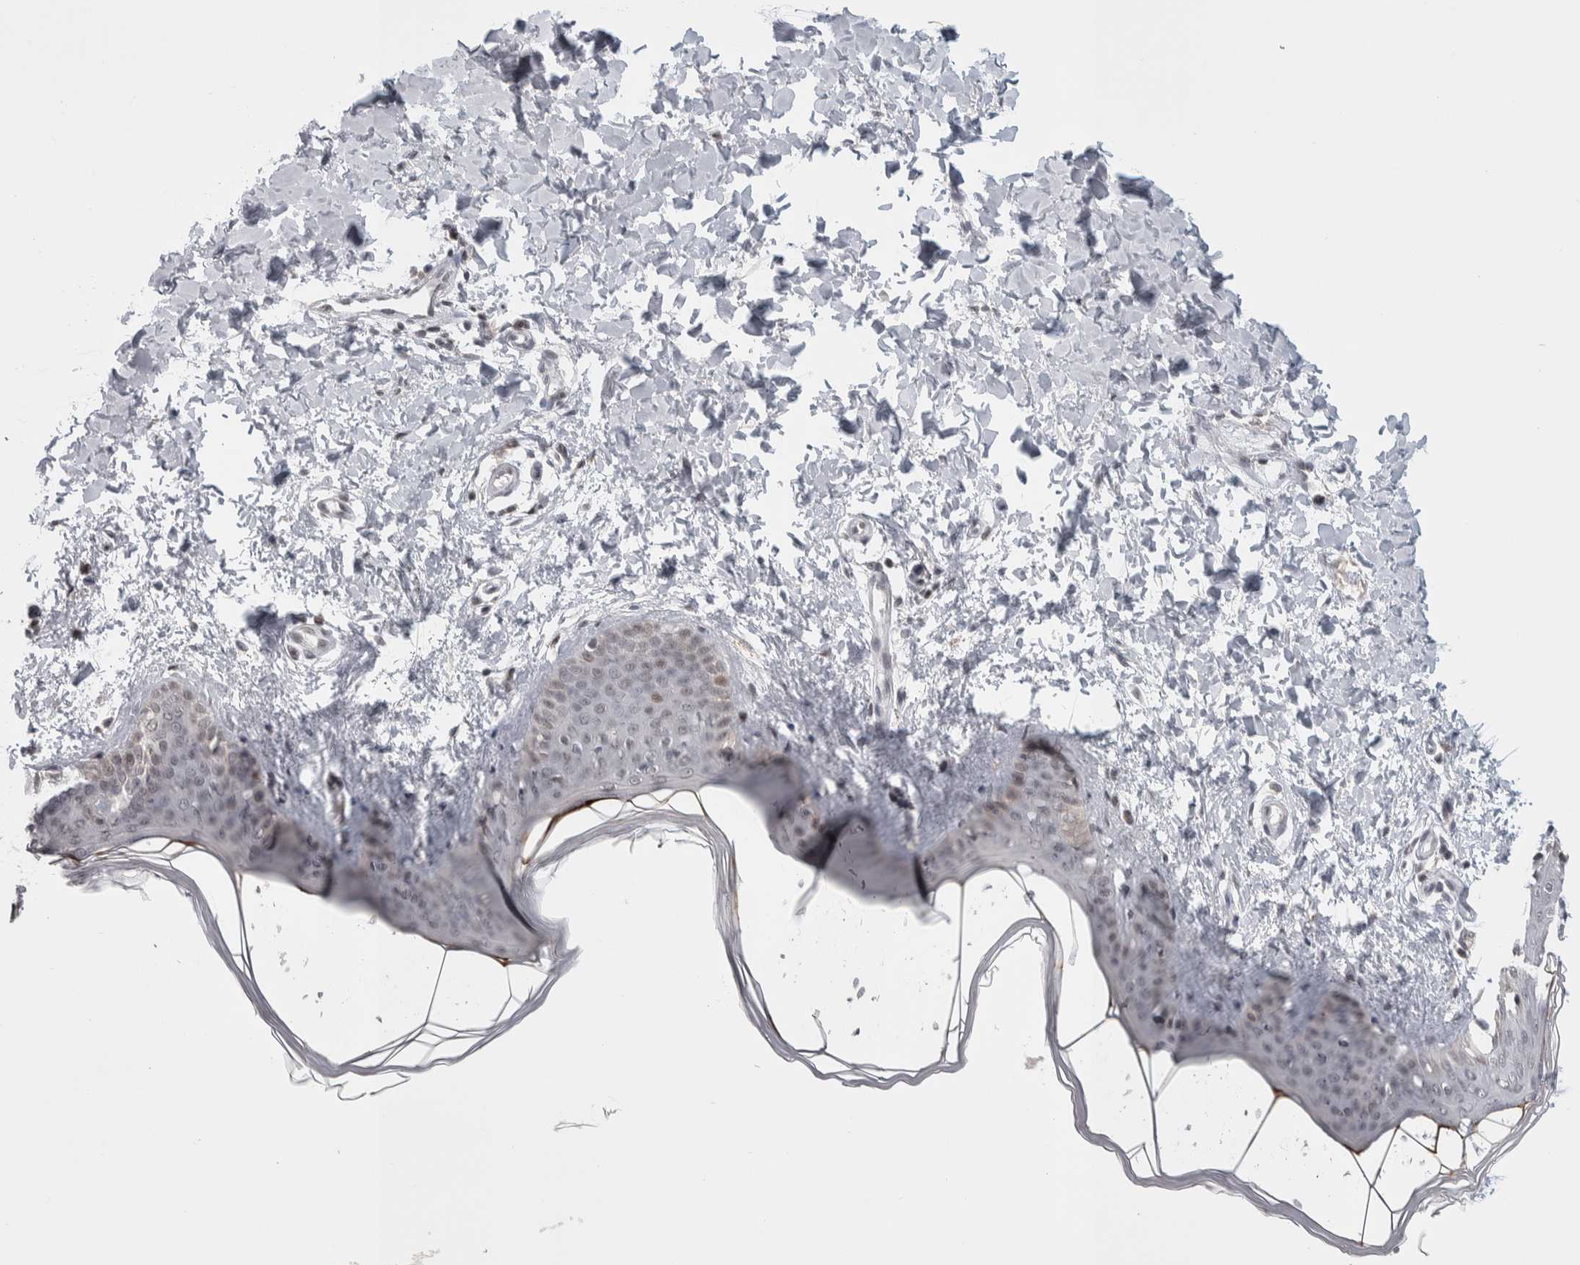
{"staining": {"intensity": "moderate", "quantity": "25%-75%", "location": "nuclear"}, "tissue": "skin", "cell_type": "Fibroblasts", "image_type": "normal", "snomed": [{"axis": "morphology", "description": "Normal tissue, NOS"}, {"axis": "topography", "description": "Skin"}], "caption": "Immunohistochemistry image of unremarkable skin stained for a protein (brown), which demonstrates medium levels of moderate nuclear positivity in about 25%-75% of fibroblasts.", "gene": "ZSCAN21", "patient": {"sex": "female", "age": 17}}